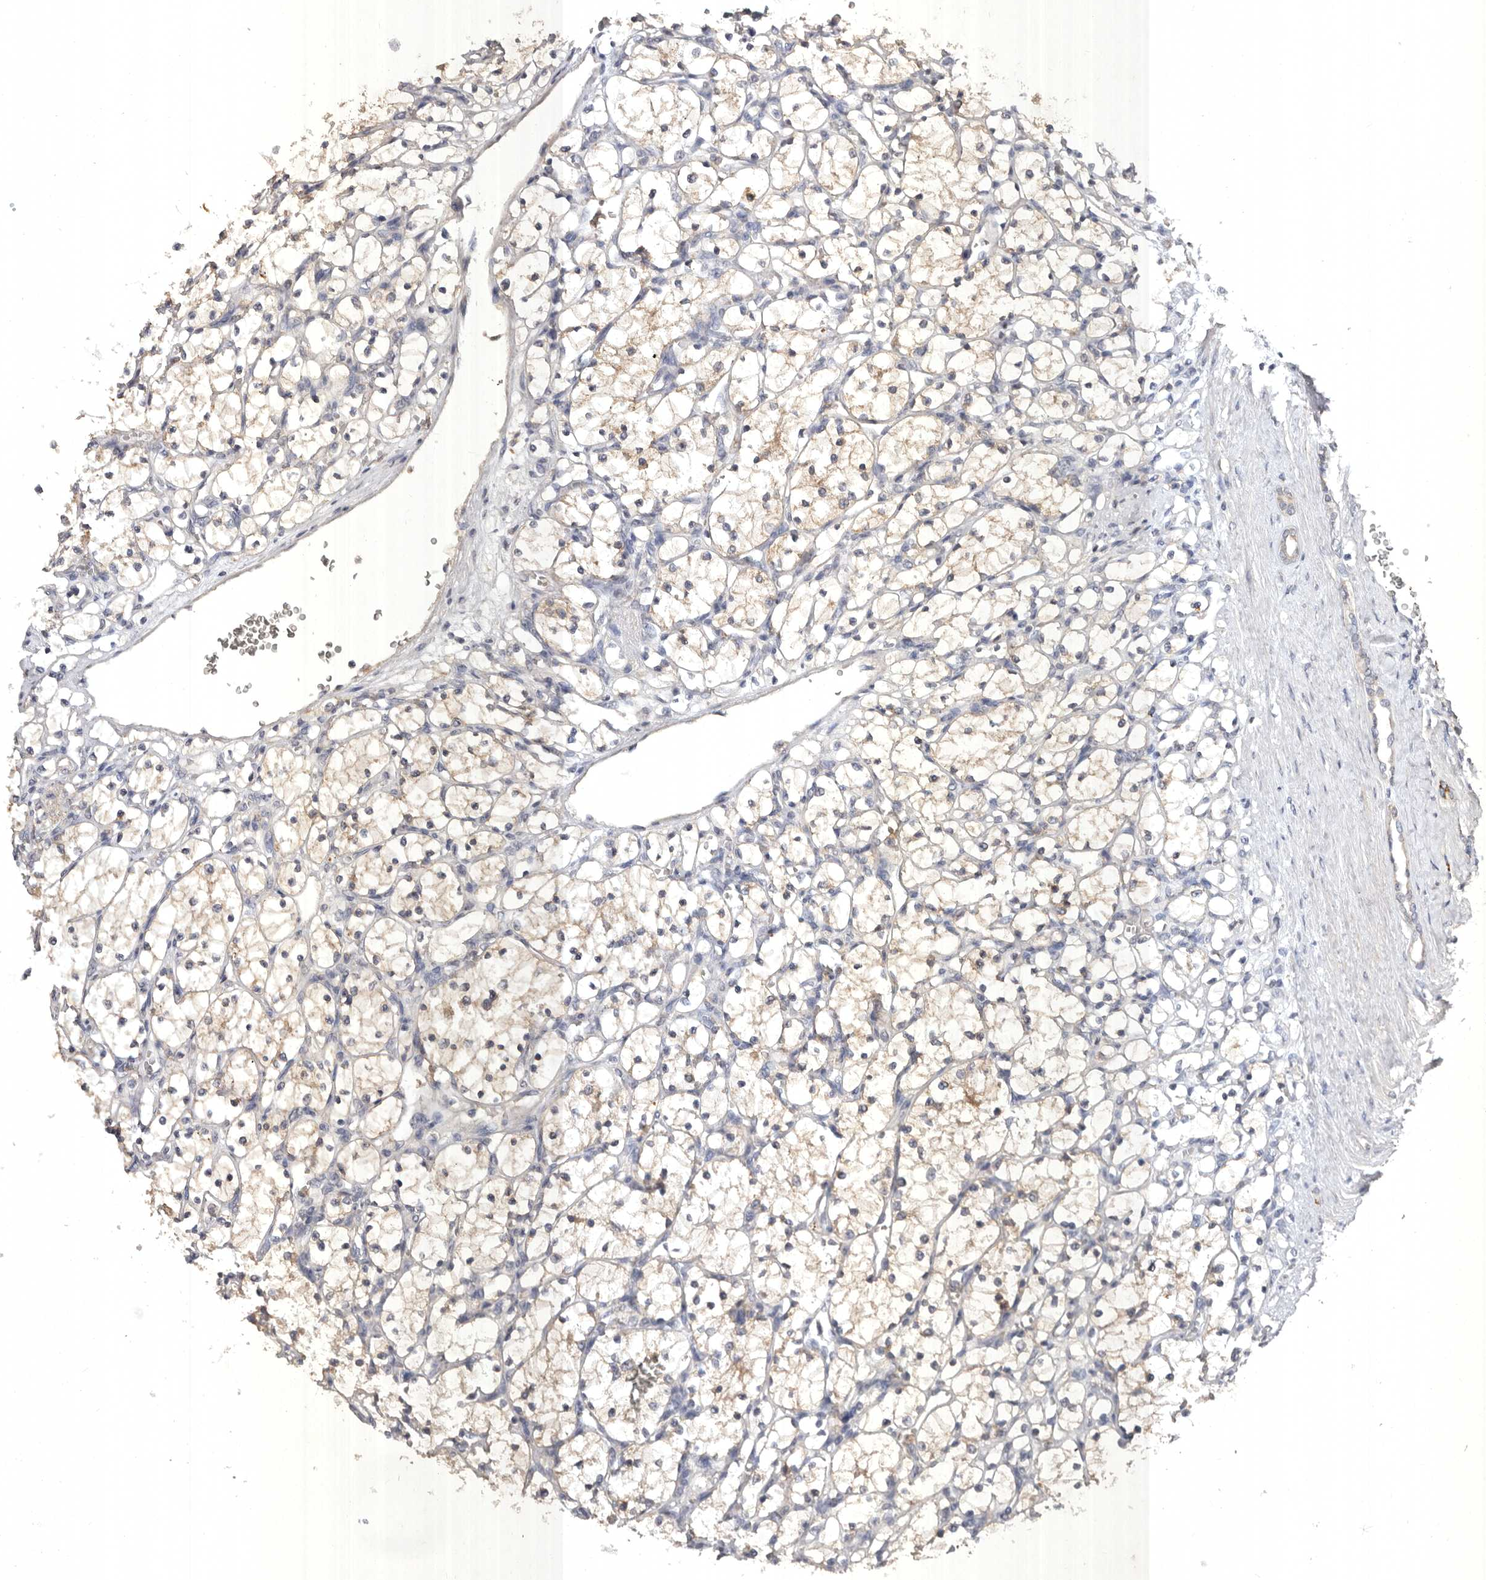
{"staining": {"intensity": "weak", "quantity": "<25%", "location": "cytoplasmic/membranous"}, "tissue": "renal cancer", "cell_type": "Tumor cells", "image_type": "cancer", "snomed": [{"axis": "morphology", "description": "Adenocarcinoma, NOS"}, {"axis": "topography", "description": "Kidney"}], "caption": "A photomicrograph of human renal adenocarcinoma is negative for staining in tumor cells.", "gene": "EDEM1", "patient": {"sex": "female", "age": 69}}